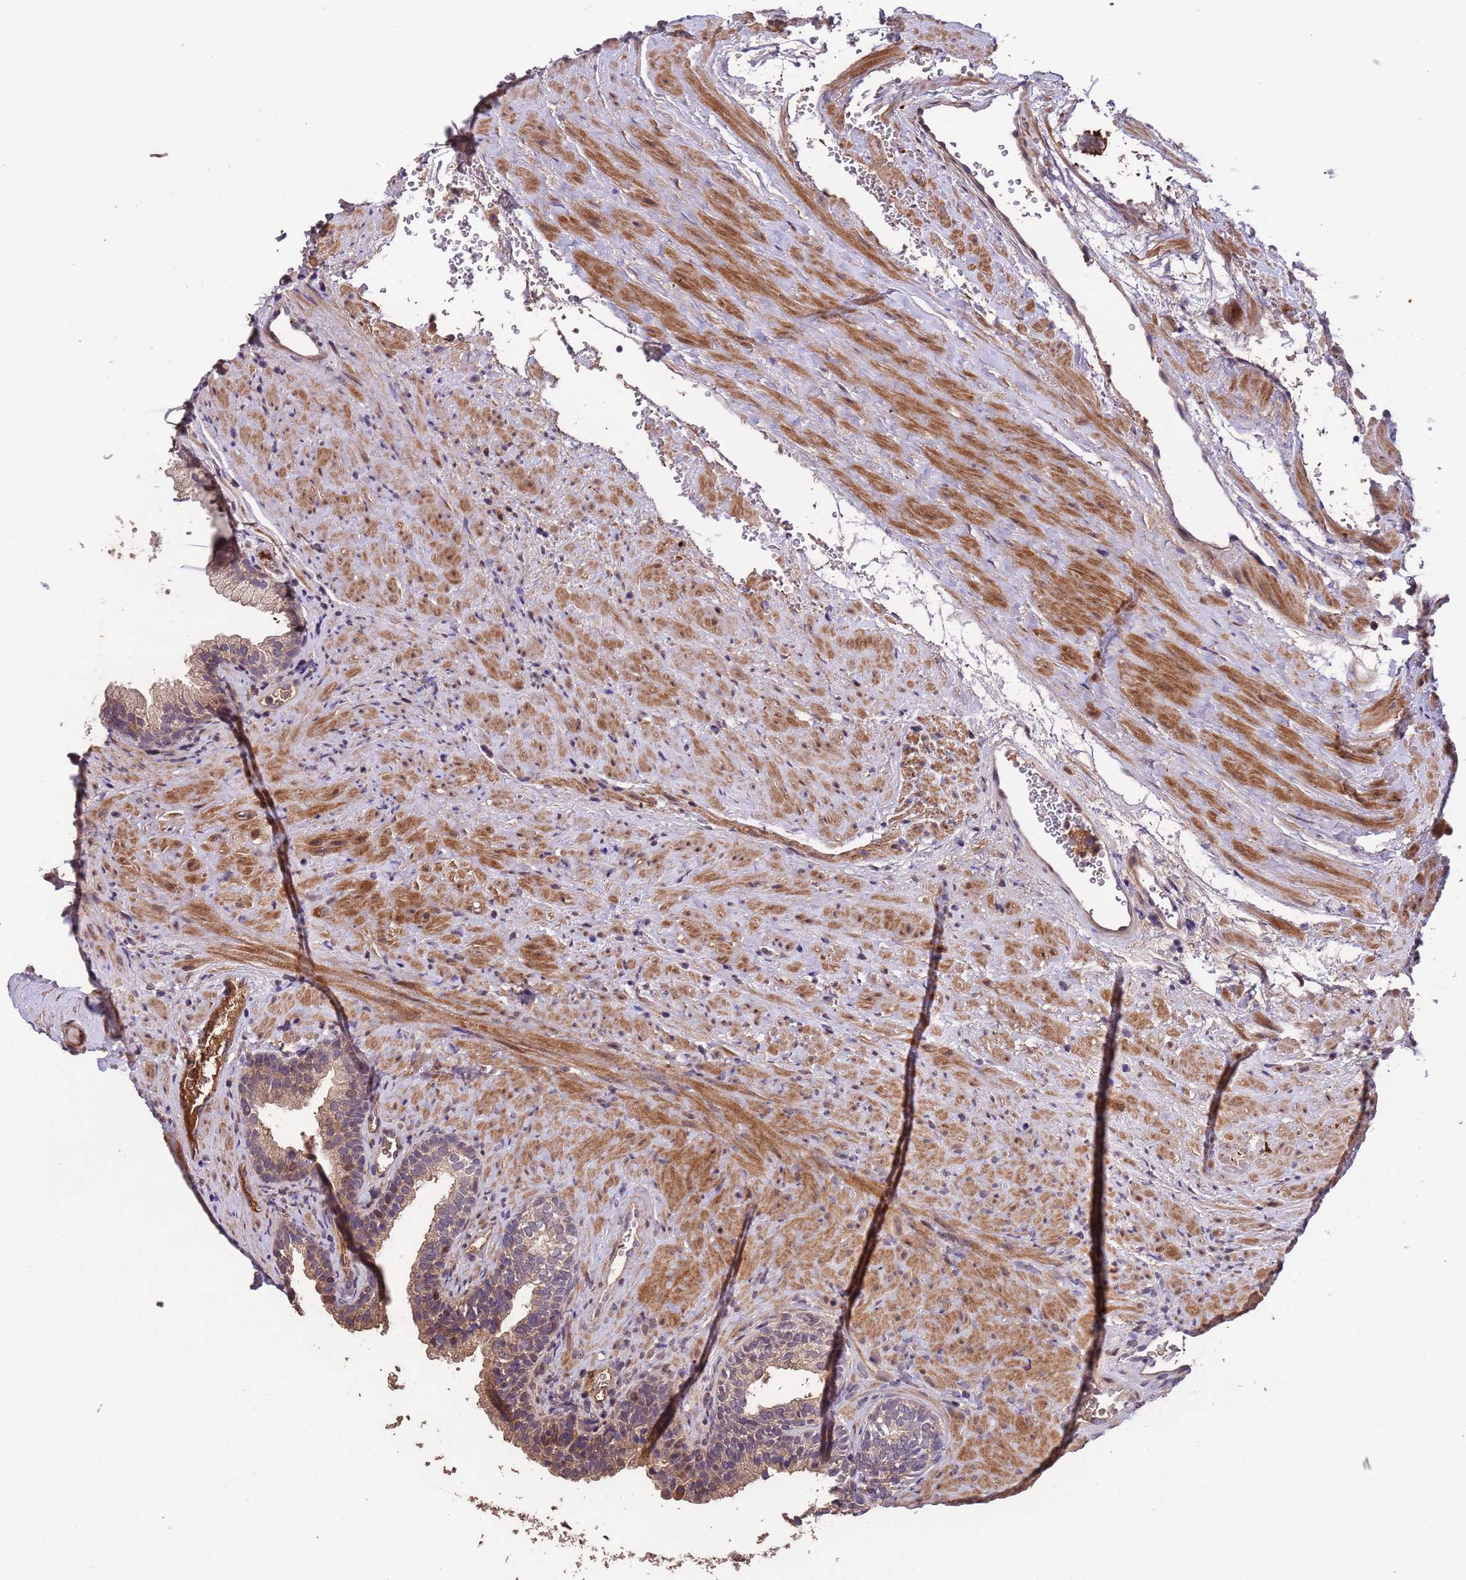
{"staining": {"intensity": "weak", "quantity": "25%-75%", "location": "cytoplasmic/membranous,nuclear"}, "tissue": "prostate", "cell_type": "Glandular cells", "image_type": "normal", "snomed": [{"axis": "morphology", "description": "Normal tissue, NOS"}, {"axis": "topography", "description": "Prostate"}], "caption": "Immunohistochemical staining of benign prostate exhibits low levels of weak cytoplasmic/membranous,nuclear staining in about 25%-75% of glandular cells. (IHC, brightfield microscopy, high magnification).", "gene": "CCDC184", "patient": {"sex": "male", "age": 76}}